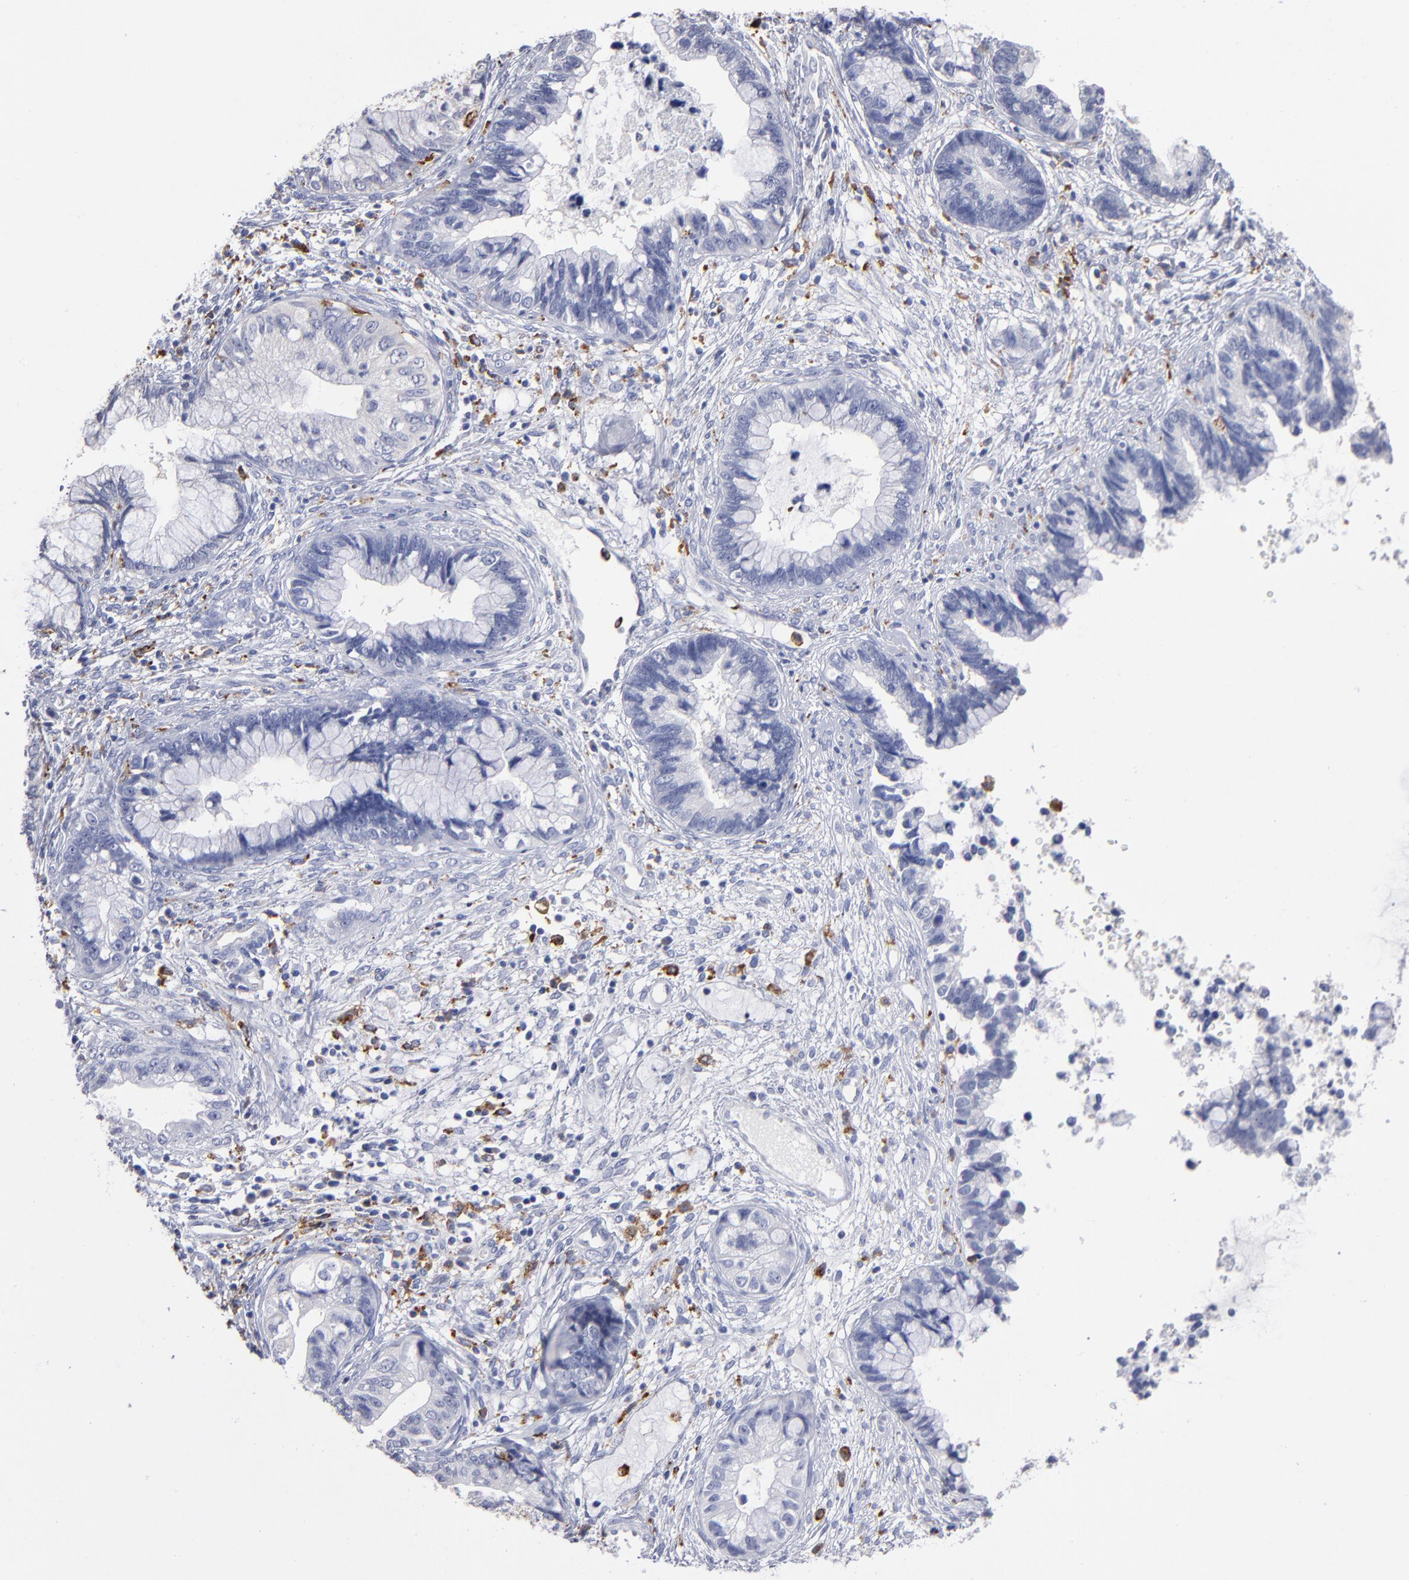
{"staining": {"intensity": "negative", "quantity": "none", "location": "none"}, "tissue": "cervical cancer", "cell_type": "Tumor cells", "image_type": "cancer", "snomed": [{"axis": "morphology", "description": "Adenocarcinoma, NOS"}, {"axis": "topography", "description": "Cervix"}], "caption": "An immunohistochemistry (IHC) histopathology image of cervical cancer is shown. There is no staining in tumor cells of cervical cancer. The staining was performed using DAB (3,3'-diaminobenzidine) to visualize the protein expression in brown, while the nuclei were stained in blue with hematoxylin (Magnification: 20x).", "gene": "CD180", "patient": {"sex": "female", "age": 44}}